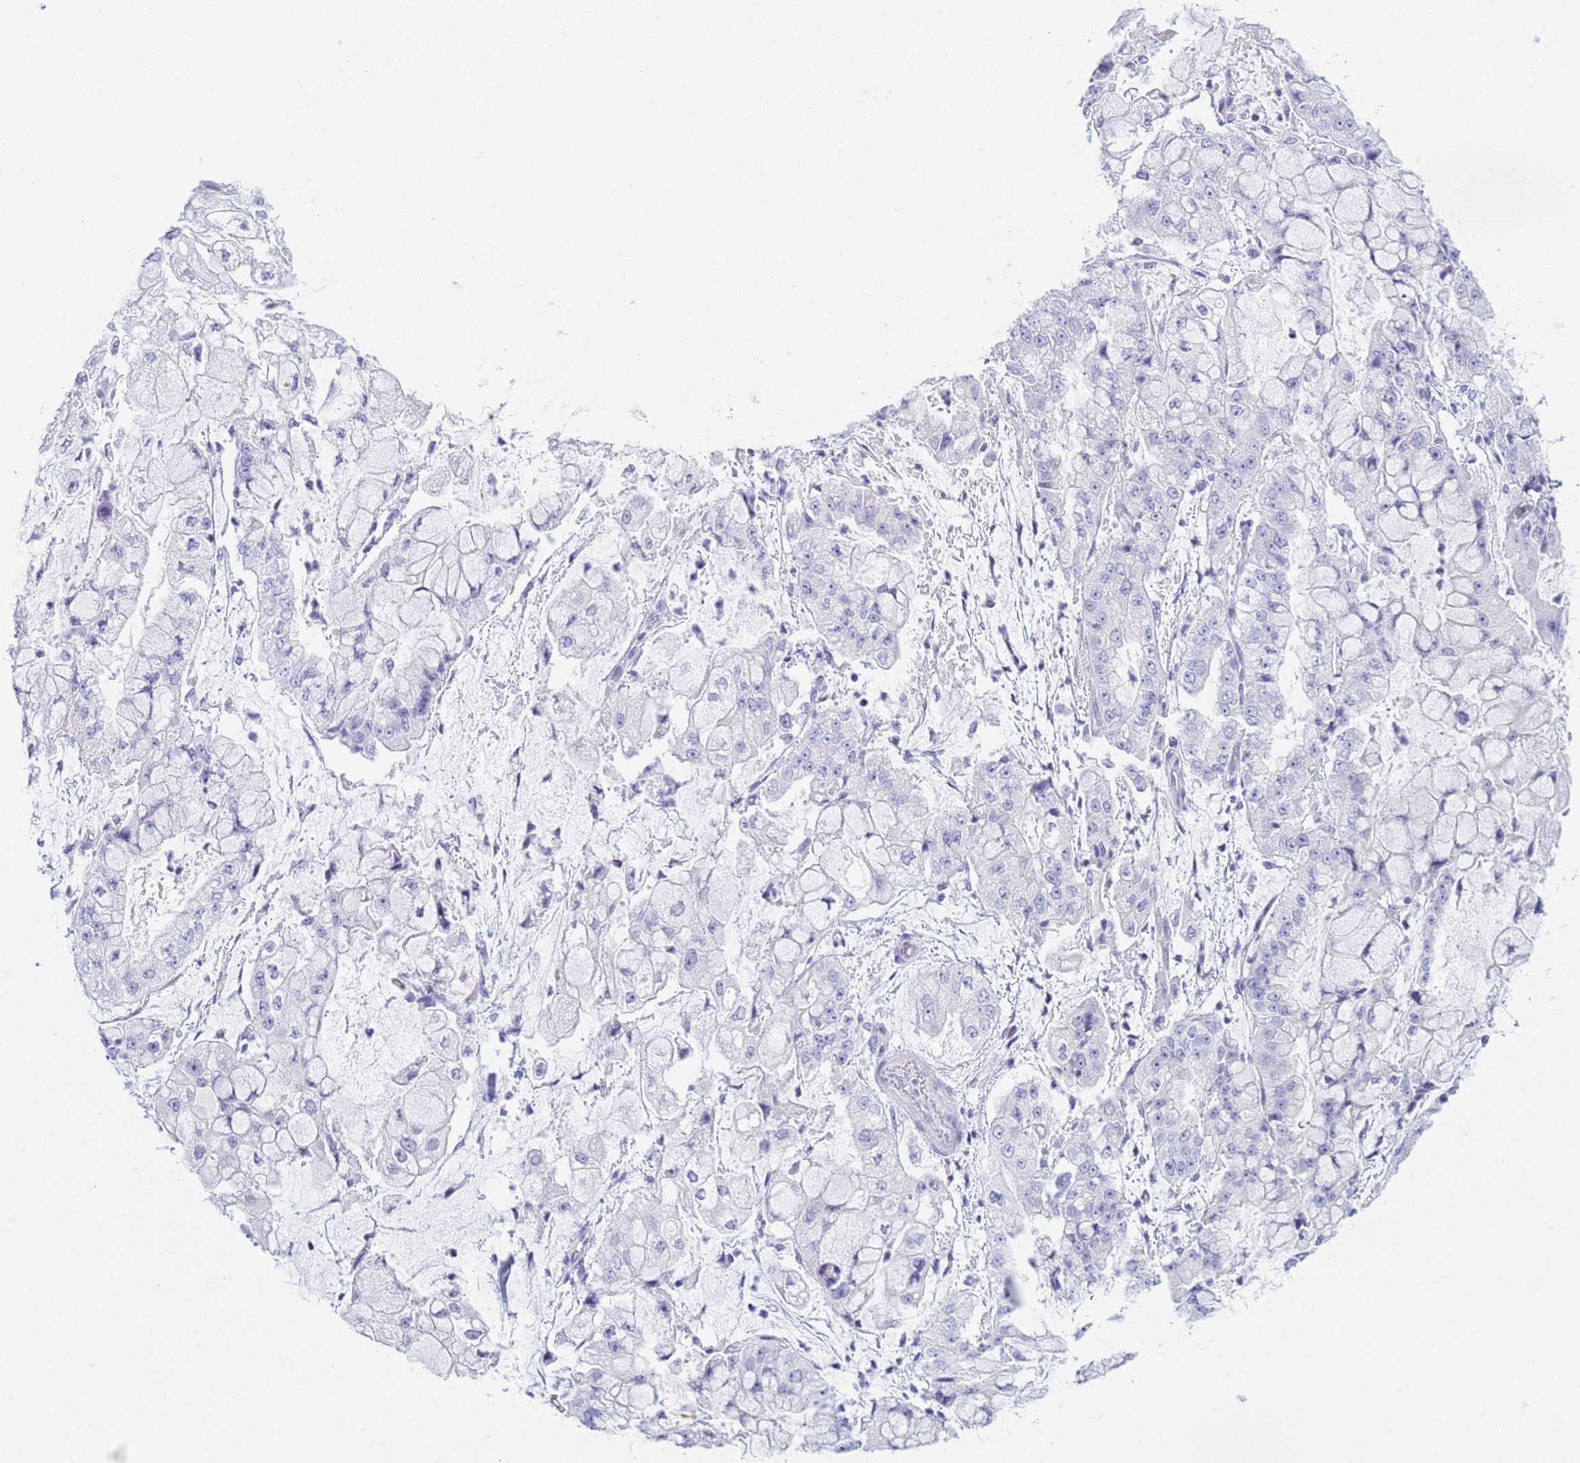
{"staining": {"intensity": "negative", "quantity": "none", "location": "none"}, "tissue": "stomach cancer", "cell_type": "Tumor cells", "image_type": "cancer", "snomed": [{"axis": "morphology", "description": "Adenocarcinoma, NOS"}, {"axis": "topography", "description": "Stomach"}], "caption": "Micrograph shows no protein positivity in tumor cells of stomach cancer (adenocarcinoma) tissue.", "gene": "SNX20", "patient": {"sex": "male", "age": 76}}